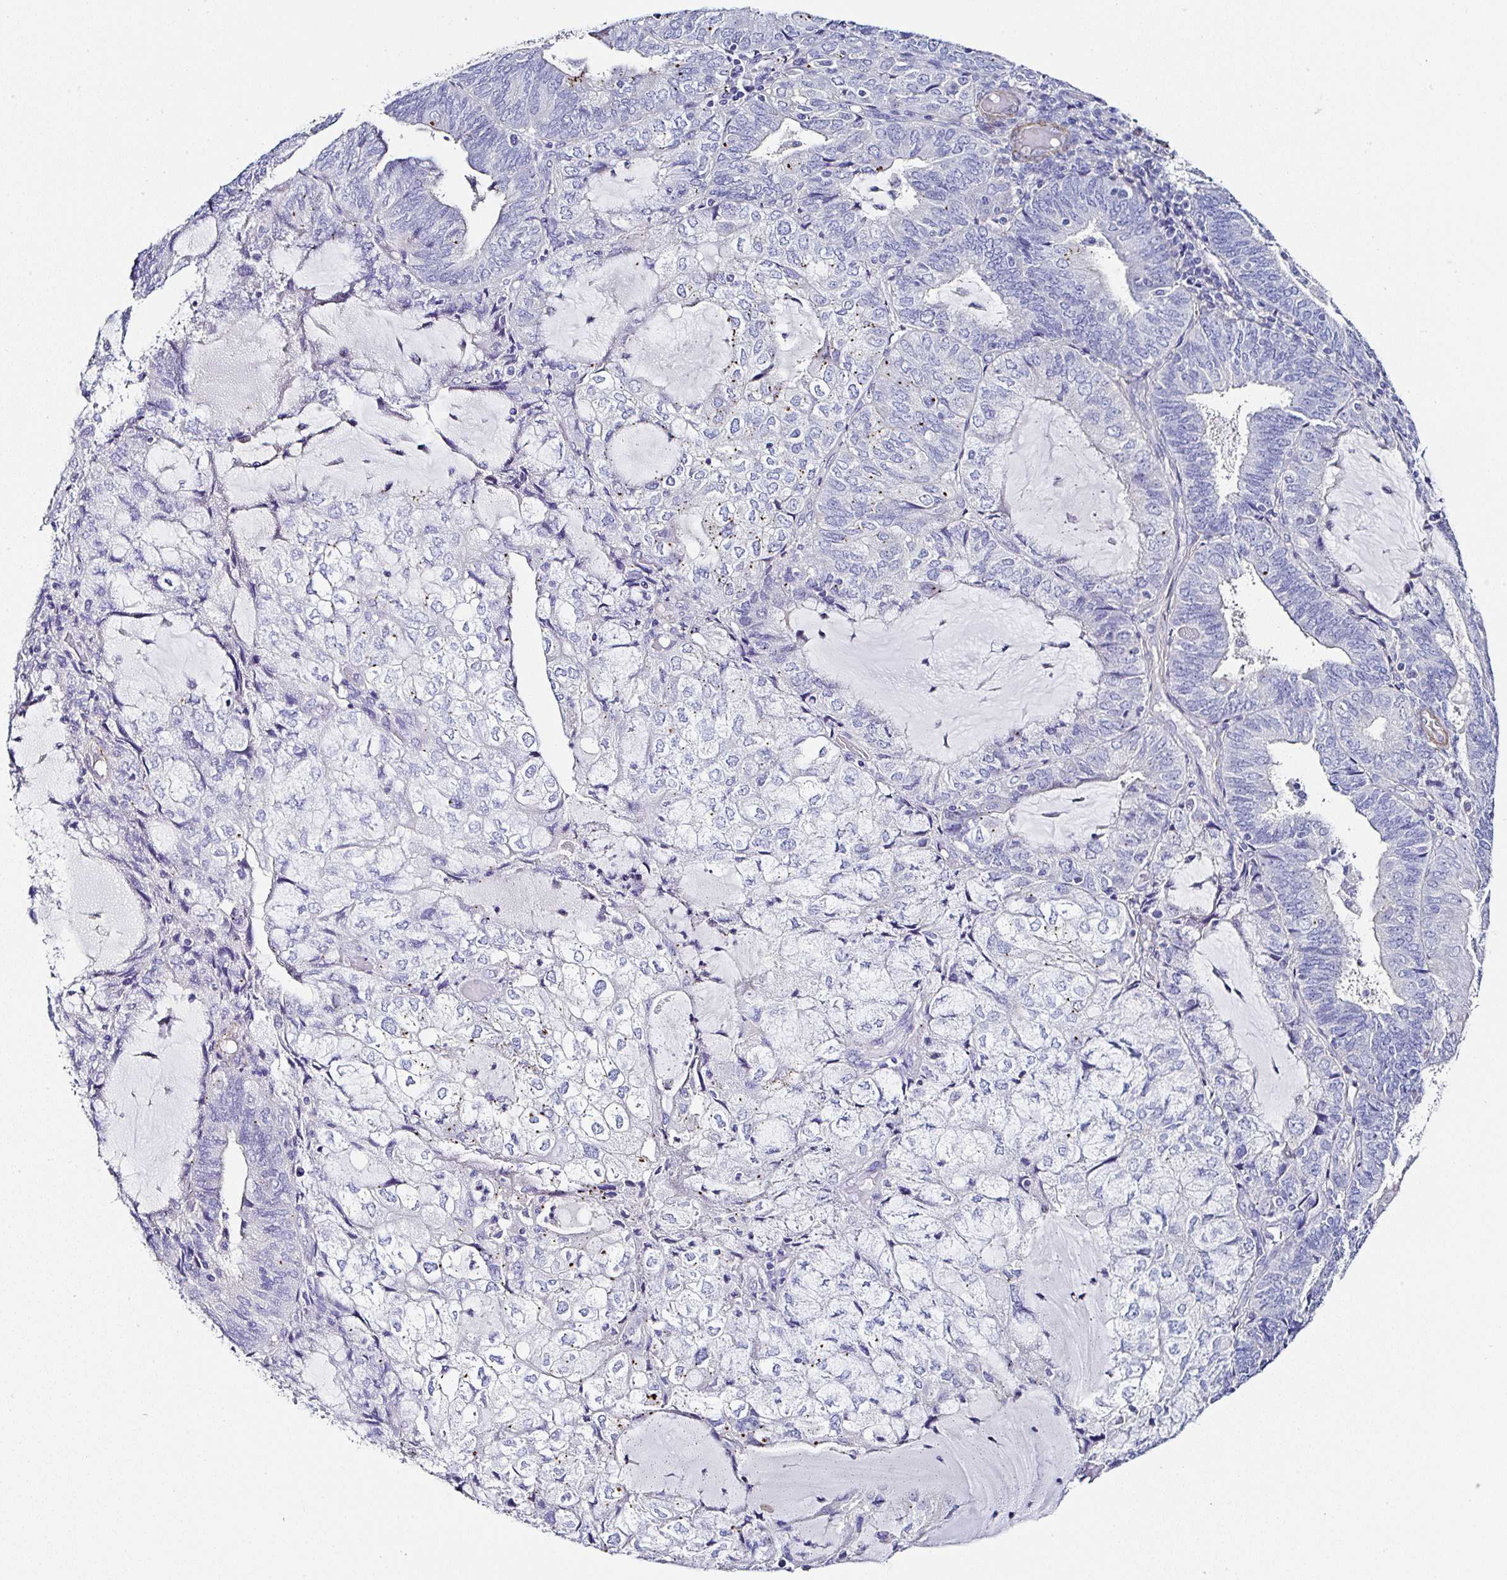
{"staining": {"intensity": "negative", "quantity": "none", "location": "none"}, "tissue": "endometrial cancer", "cell_type": "Tumor cells", "image_type": "cancer", "snomed": [{"axis": "morphology", "description": "Adenocarcinoma, NOS"}, {"axis": "topography", "description": "Endometrium"}], "caption": "Micrograph shows no protein staining in tumor cells of adenocarcinoma (endometrial) tissue.", "gene": "PPFIA4", "patient": {"sex": "female", "age": 81}}